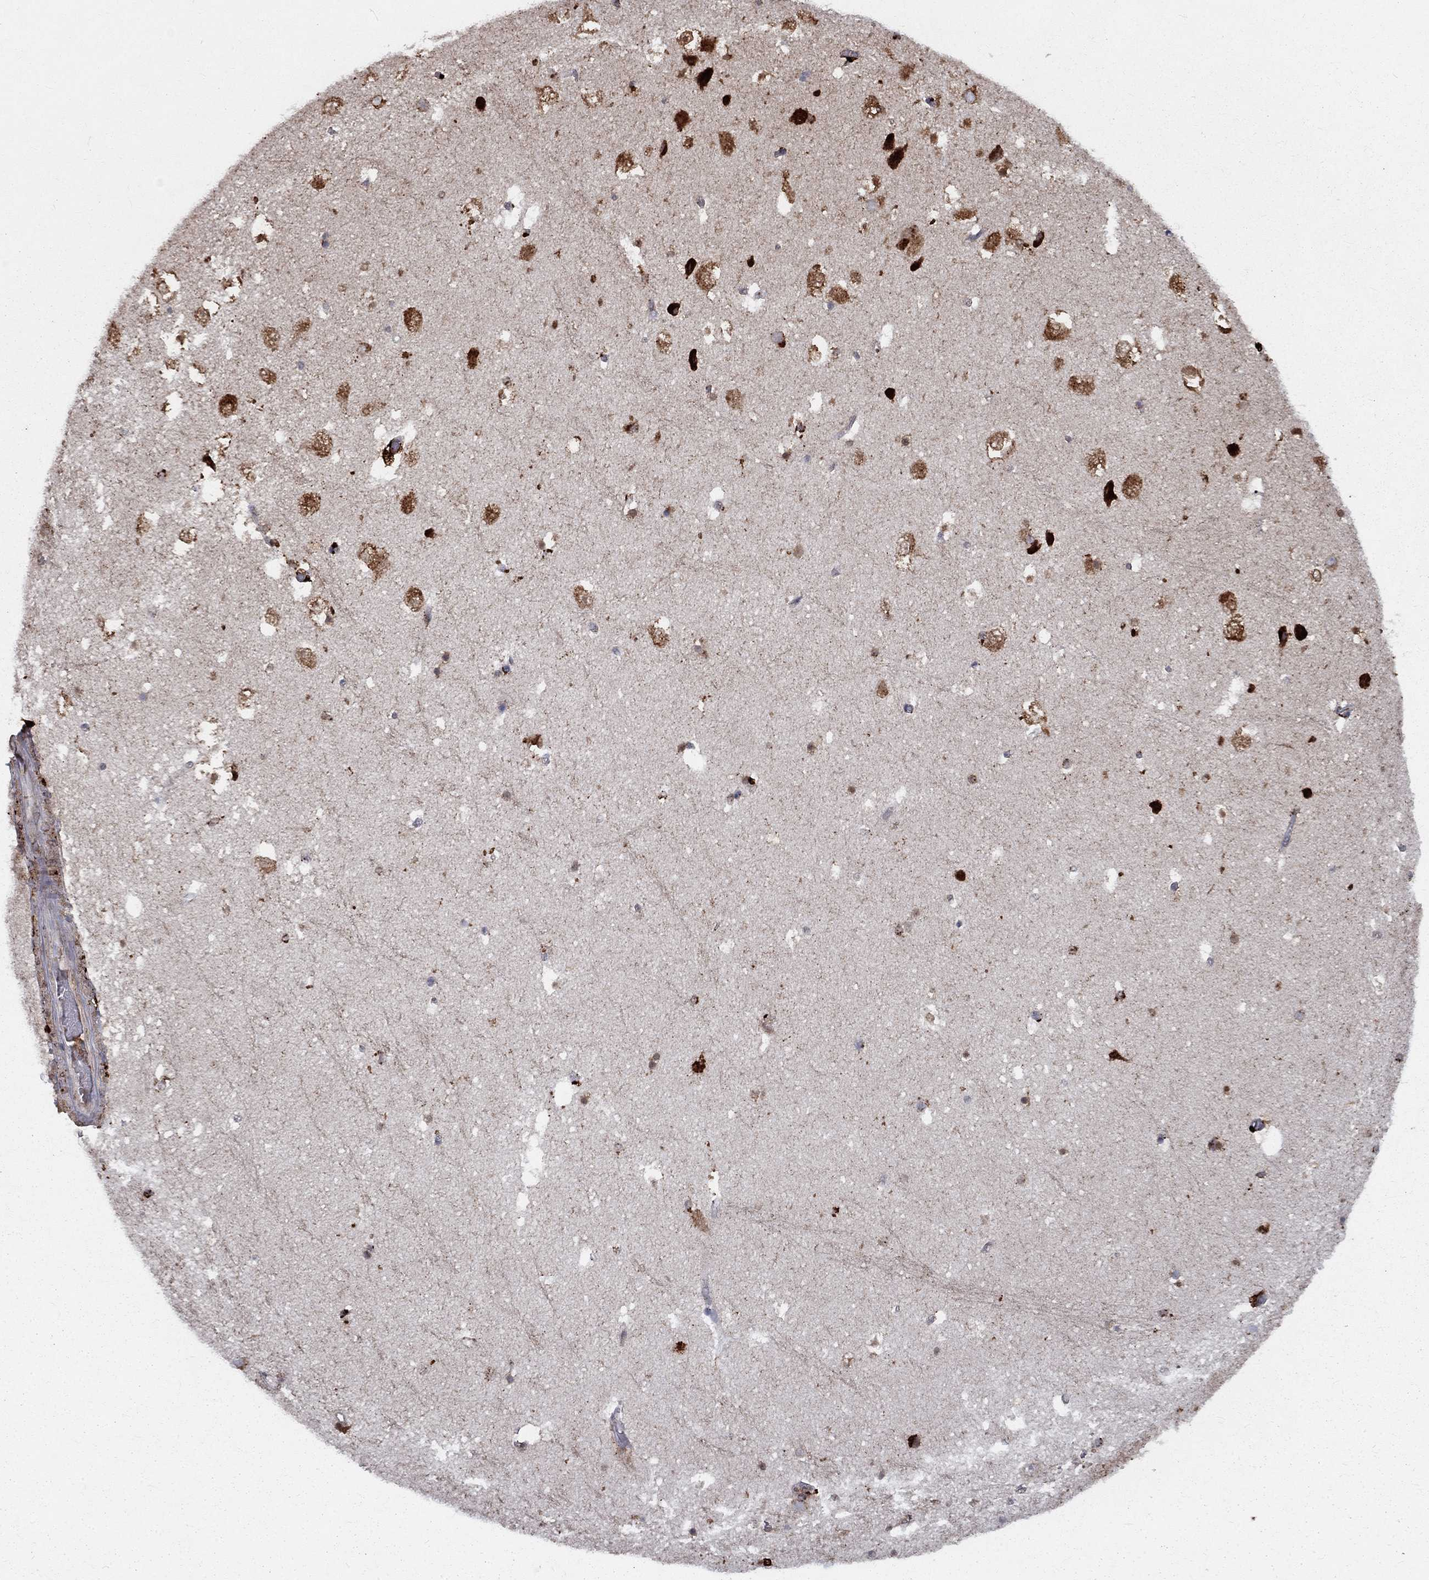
{"staining": {"intensity": "moderate", "quantity": "25%-75%", "location": "cytoplasmic/membranous"}, "tissue": "hippocampus", "cell_type": "Glial cells", "image_type": "normal", "snomed": [{"axis": "morphology", "description": "Normal tissue, NOS"}, {"axis": "topography", "description": "Hippocampus"}], "caption": "Glial cells show moderate cytoplasmic/membranous expression in about 25%-75% of cells in benign hippocampus.", "gene": "EPDR1", "patient": {"sex": "male", "age": 51}}